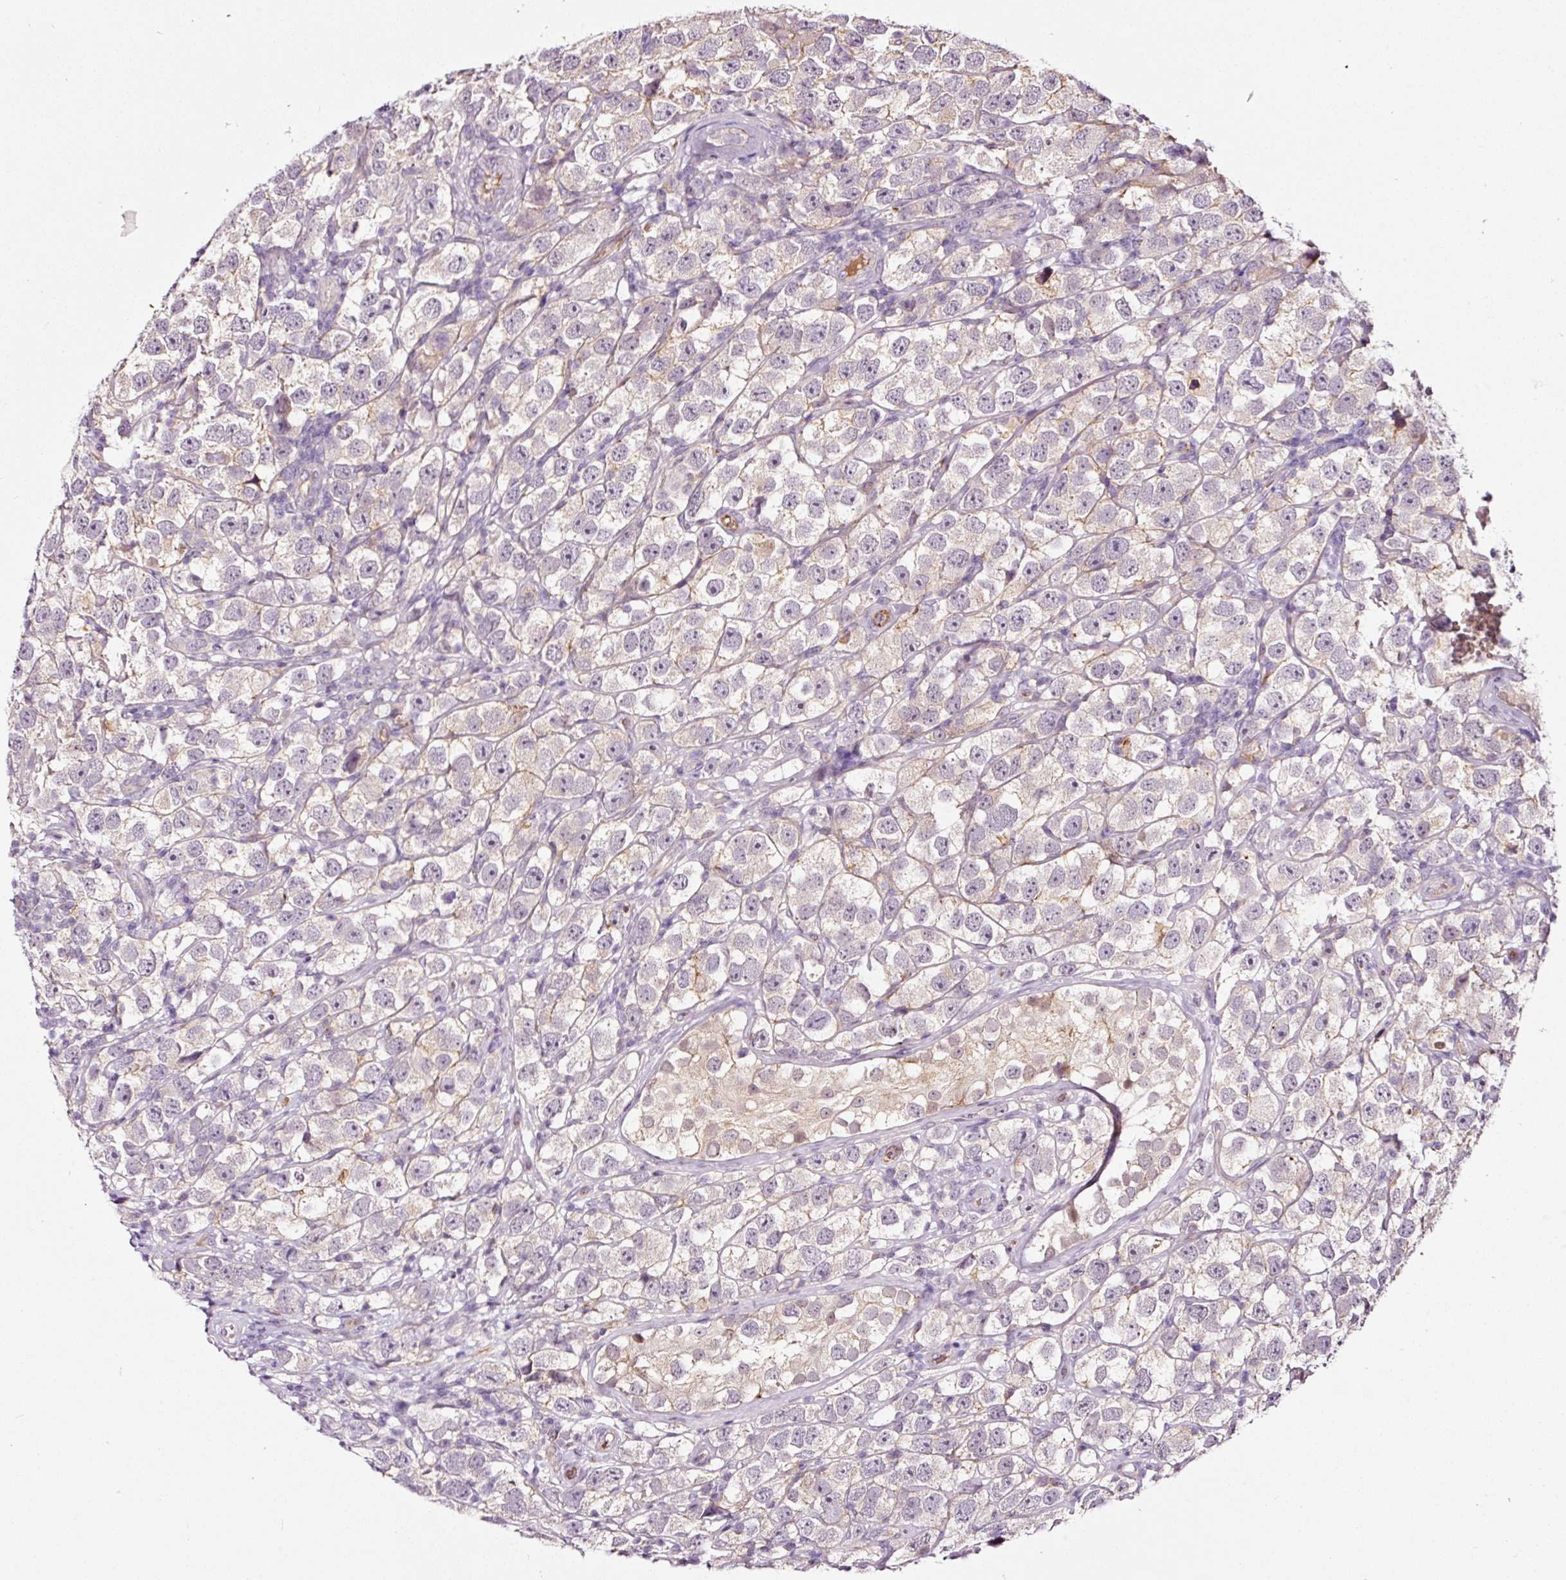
{"staining": {"intensity": "negative", "quantity": "none", "location": "none"}, "tissue": "testis cancer", "cell_type": "Tumor cells", "image_type": "cancer", "snomed": [{"axis": "morphology", "description": "Seminoma, NOS"}, {"axis": "topography", "description": "Testis"}], "caption": "High magnification brightfield microscopy of testis cancer (seminoma) stained with DAB (brown) and counterstained with hematoxylin (blue): tumor cells show no significant staining. The staining is performed using DAB brown chromogen with nuclei counter-stained in using hematoxylin.", "gene": "ABCB4", "patient": {"sex": "male", "age": 26}}